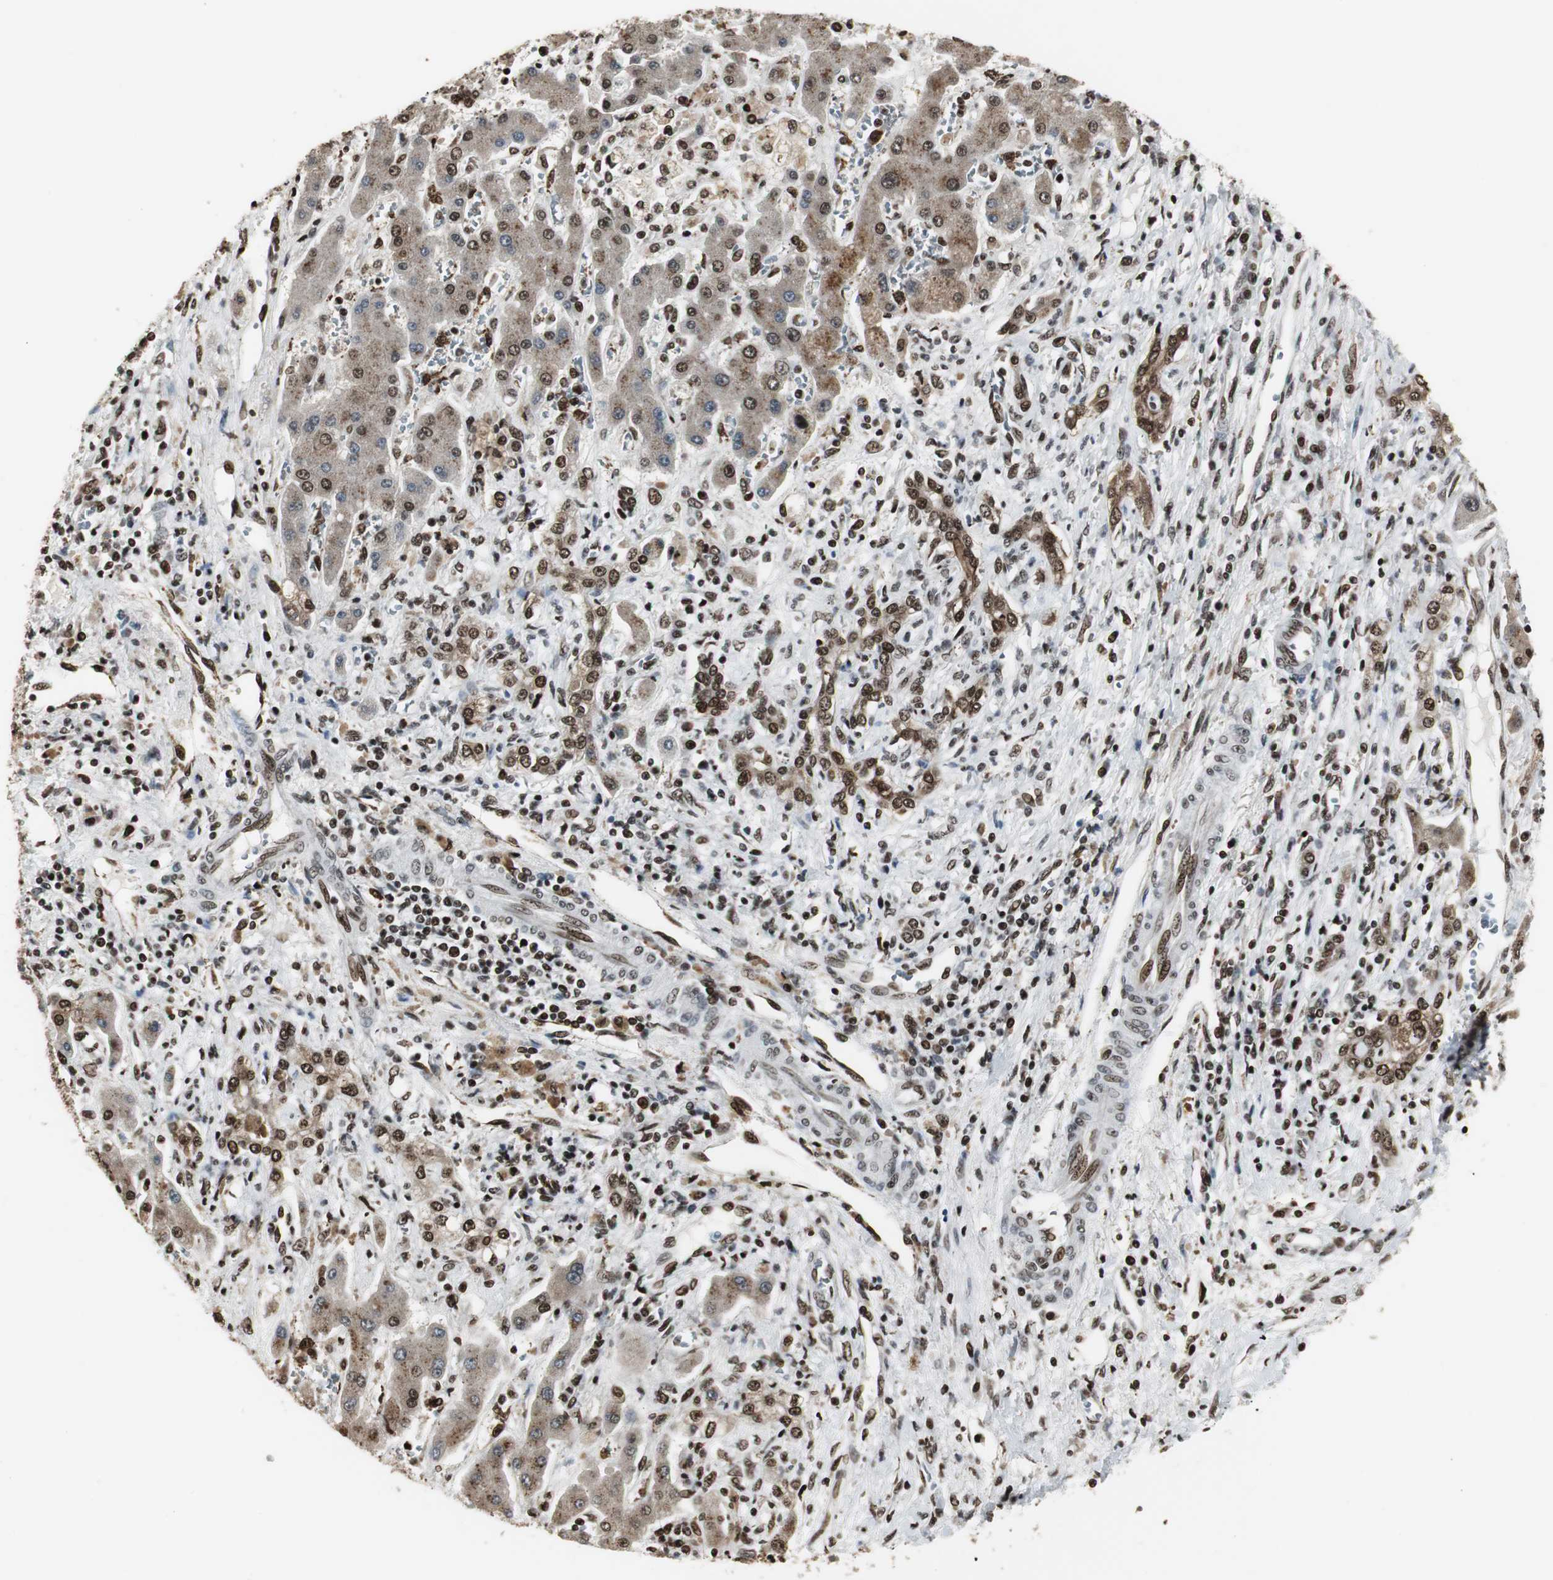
{"staining": {"intensity": "strong", "quantity": ">75%", "location": "cytoplasmic/membranous,nuclear"}, "tissue": "liver cancer", "cell_type": "Tumor cells", "image_type": "cancer", "snomed": [{"axis": "morphology", "description": "Cholangiocarcinoma"}, {"axis": "topography", "description": "Liver"}], "caption": "Immunohistochemical staining of liver cholangiocarcinoma displays high levels of strong cytoplasmic/membranous and nuclear protein expression in approximately >75% of tumor cells.", "gene": "PARN", "patient": {"sex": "male", "age": 50}}